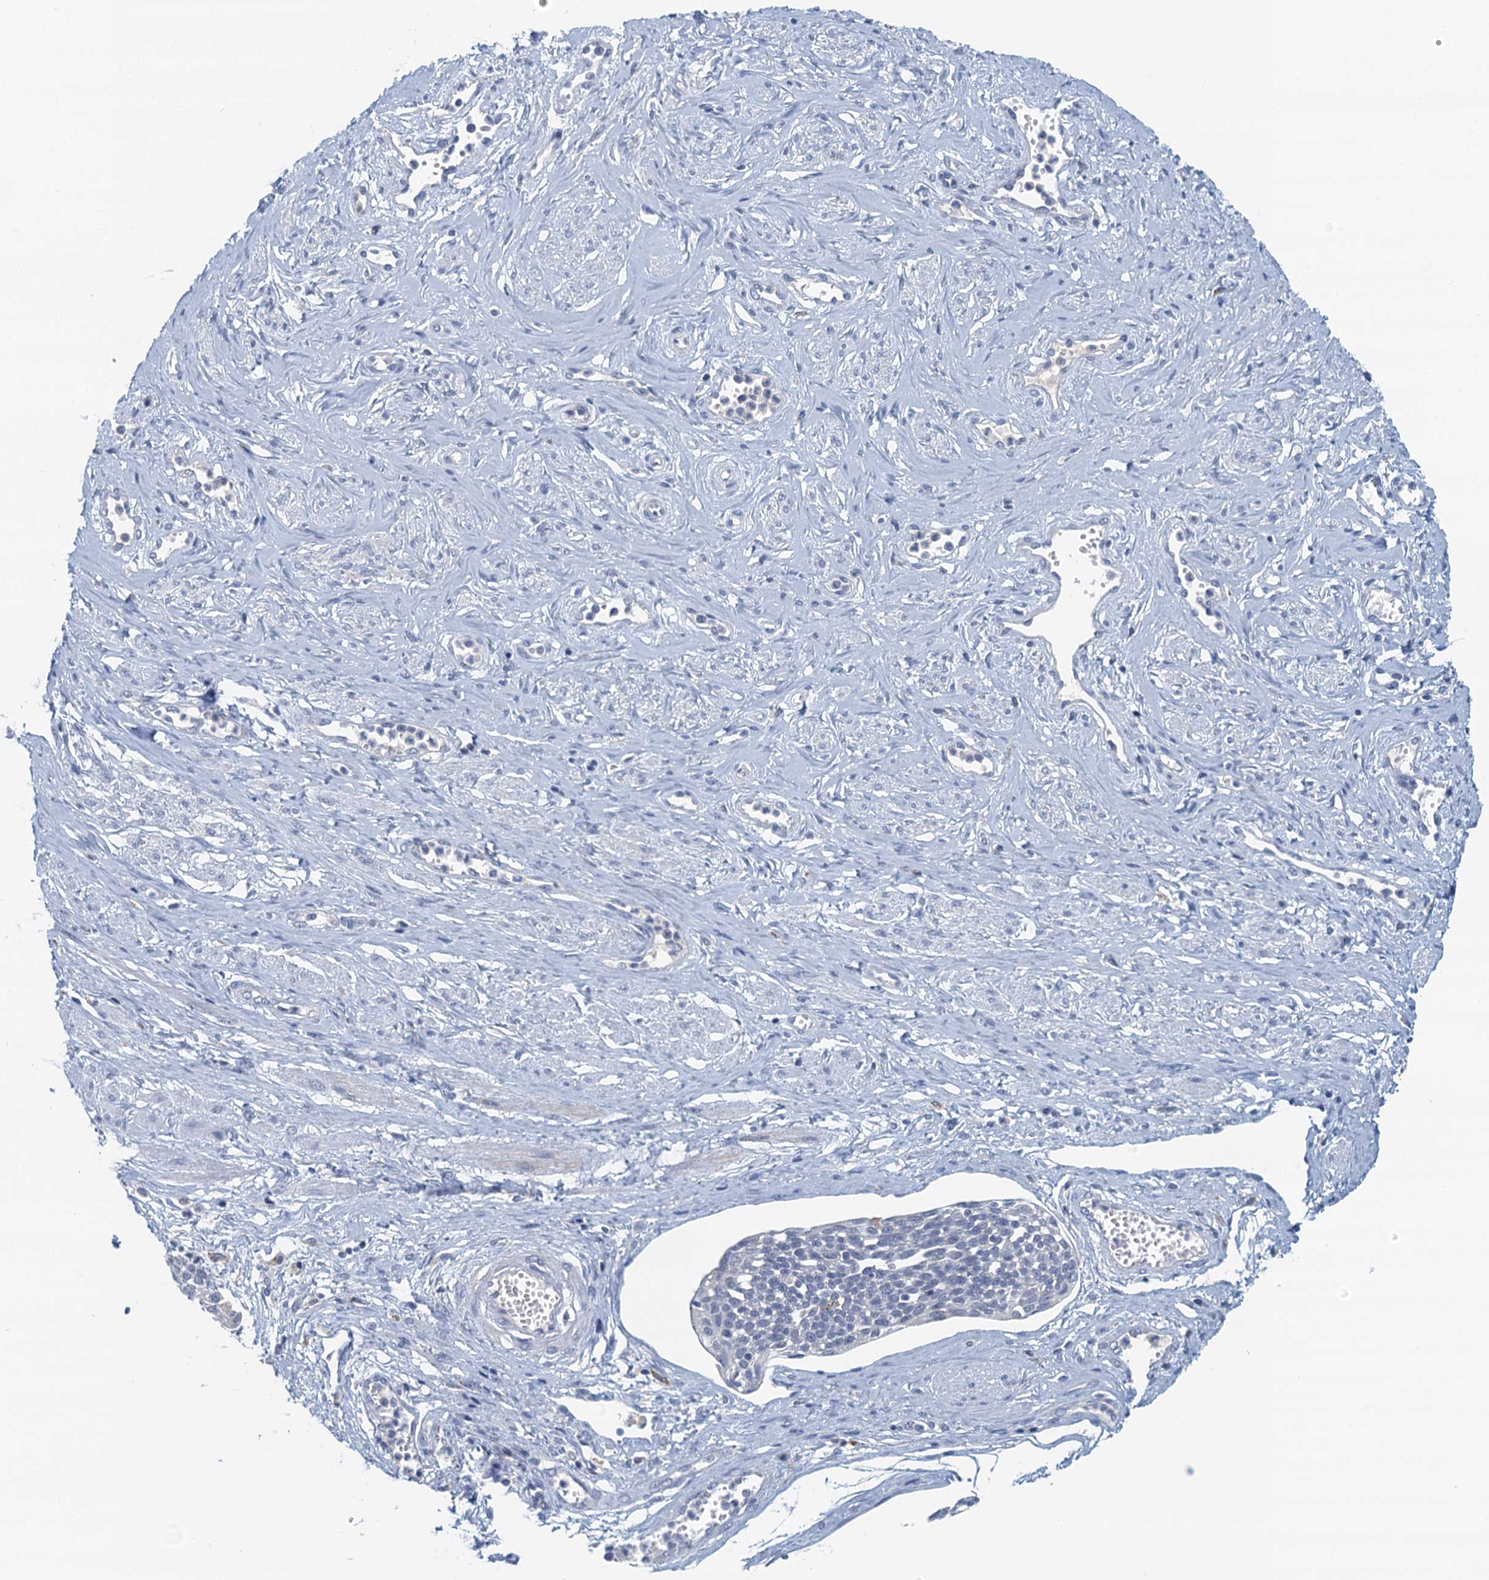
{"staining": {"intensity": "negative", "quantity": "none", "location": "none"}, "tissue": "cervical cancer", "cell_type": "Tumor cells", "image_type": "cancer", "snomed": [{"axis": "morphology", "description": "Squamous cell carcinoma, NOS"}, {"axis": "topography", "description": "Cervix"}], "caption": "DAB (3,3'-diaminobenzidine) immunohistochemical staining of human cervical squamous cell carcinoma shows no significant staining in tumor cells.", "gene": "NUBP2", "patient": {"sex": "female", "age": 34}}